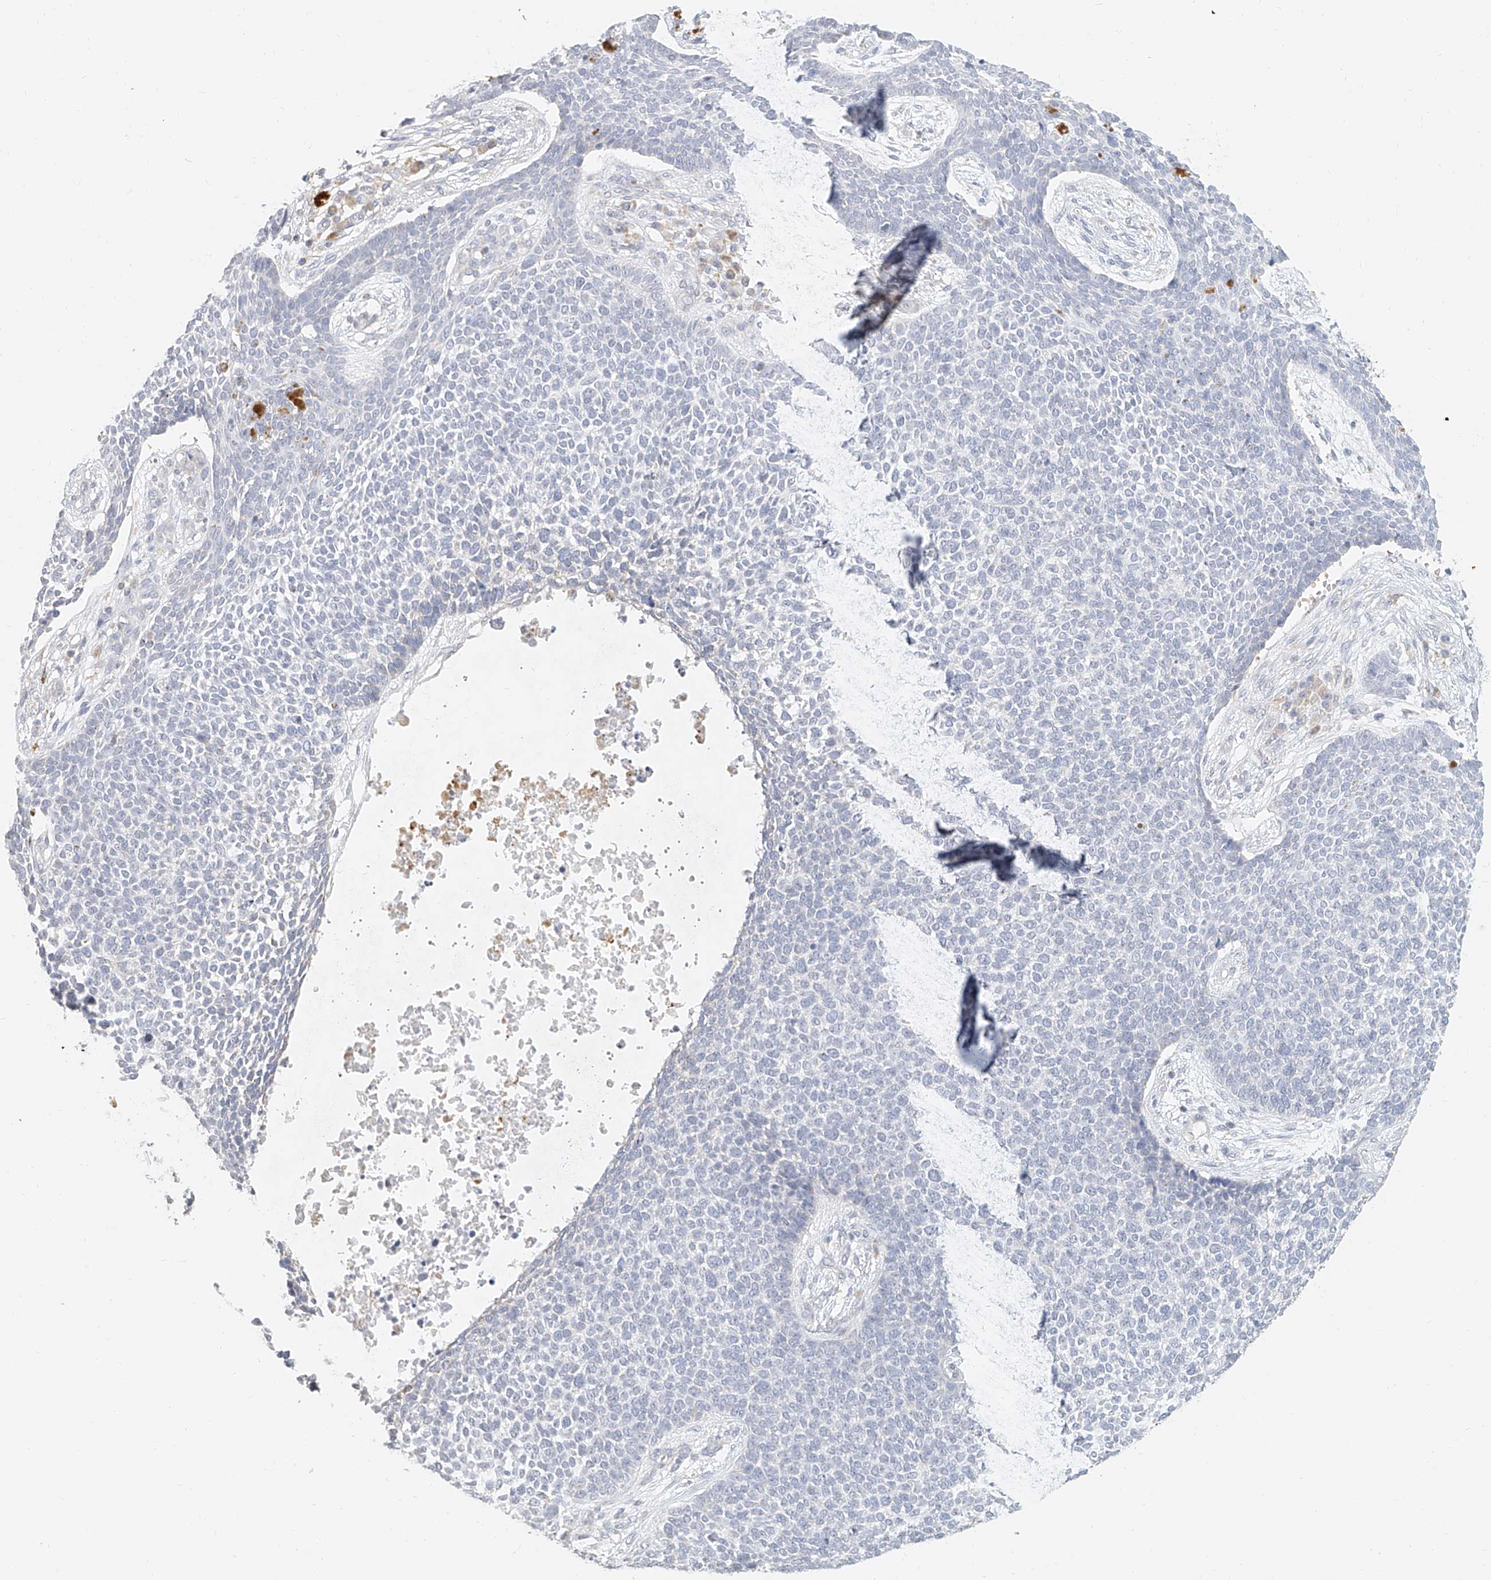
{"staining": {"intensity": "negative", "quantity": "none", "location": "none"}, "tissue": "skin cancer", "cell_type": "Tumor cells", "image_type": "cancer", "snomed": [{"axis": "morphology", "description": "Basal cell carcinoma"}, {"axis": "topography", "description": "Skin"}], "caption": "The IHC image has no significant expression in tumor cells of skin cancer tissue.", "gene": "CXorf58", "patient": {"sex": "female", "age": 84}}